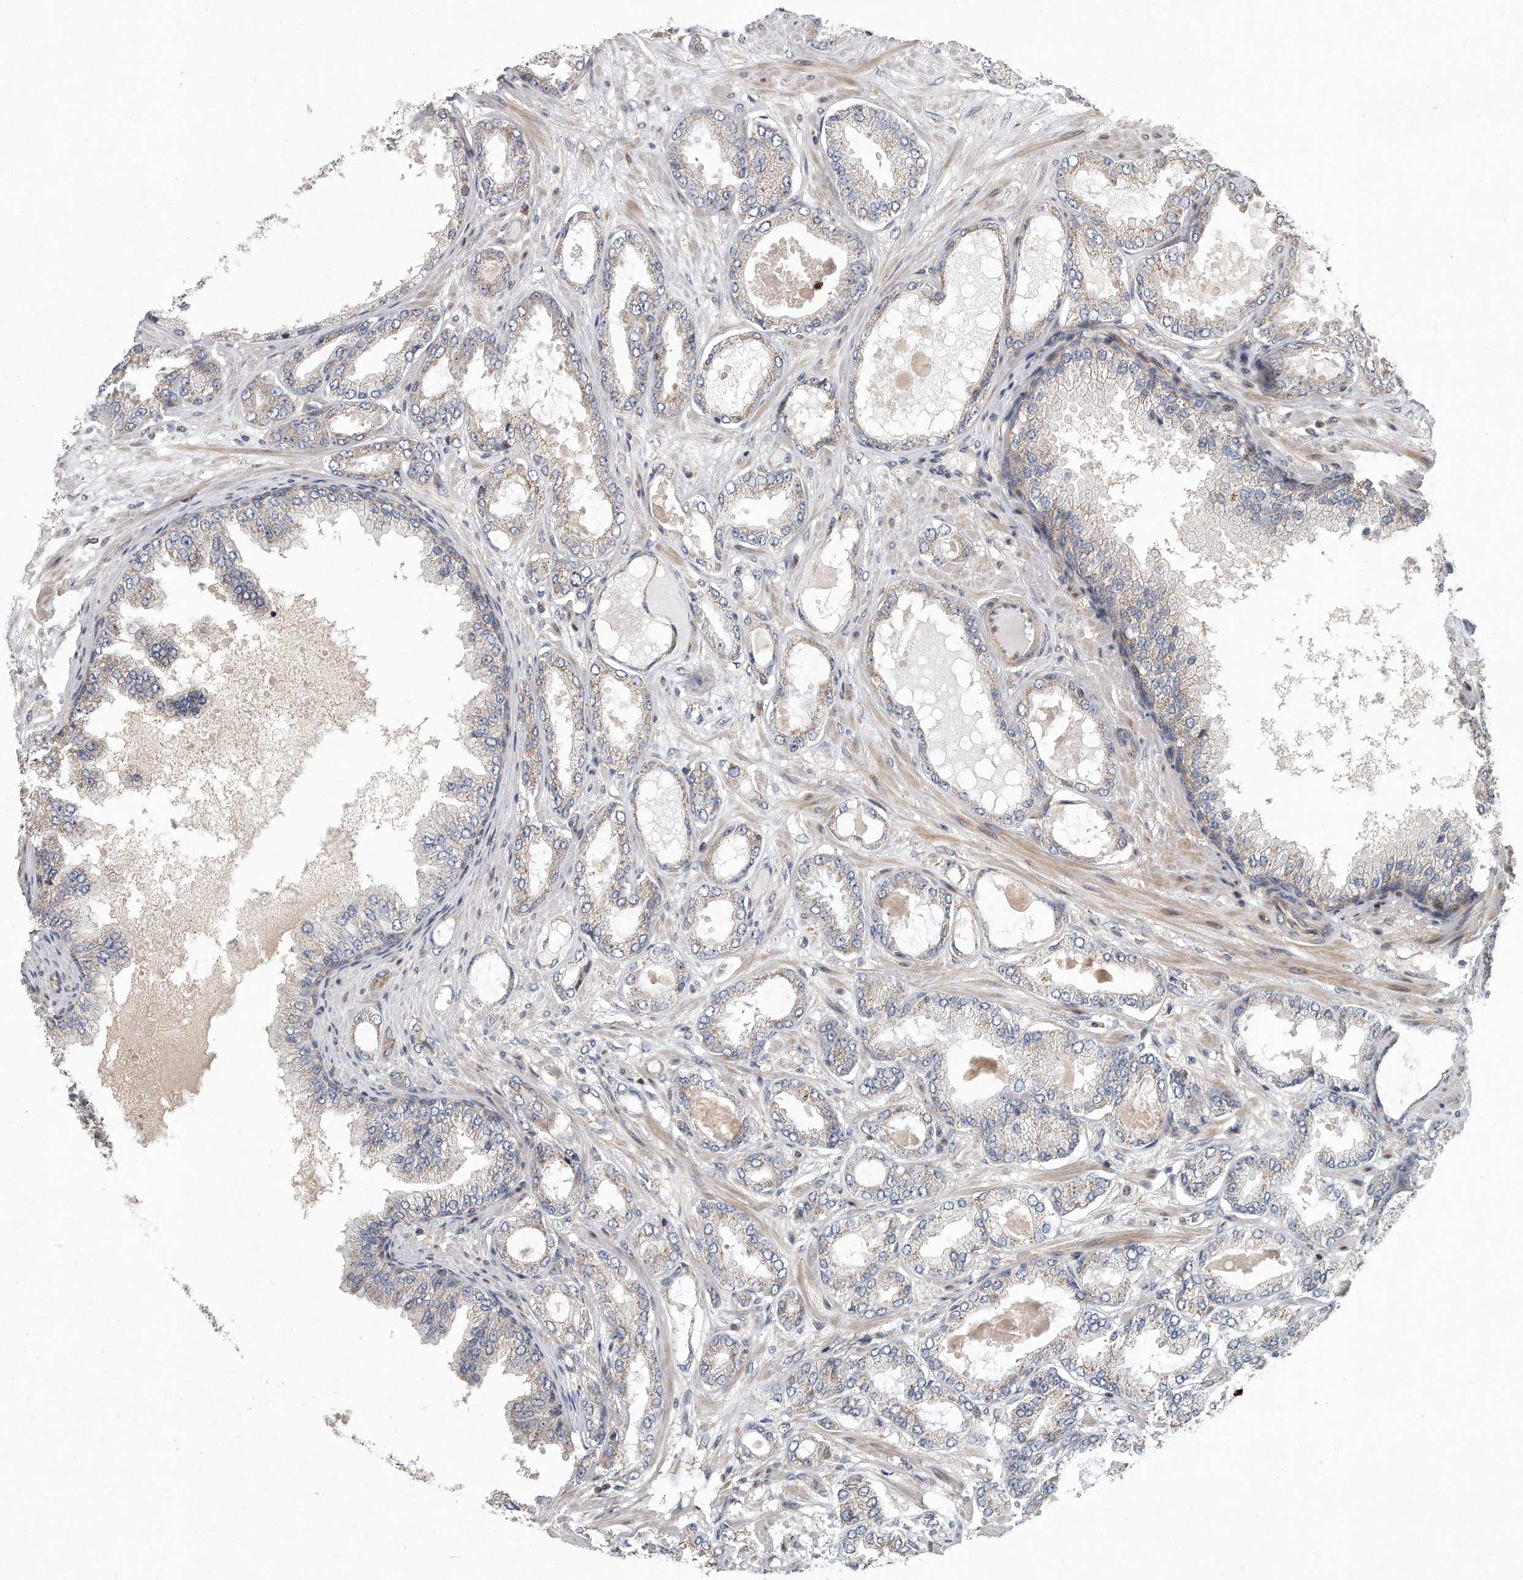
{"staining": {"intensity": "weak", "quantity": "<25%", "location": "cytoplasmic/membranous"}, "tissue": "prostate cancer", "cell_type": "Tumor cells", "image_type": "cancer", "snomed": [{"axis": "morphology", "description": "Adenocarcinoma, Low grade"}, {"axis": "topography", "description": "Prostate"}], "caption": "IHC histopathology image of adenocarcinoma (low-grade) (prostate) stained for a protein (brown), which shows no positivity in tumor cells.", "gene": "PCDH8", "patient": {"sex": "male", "age": 63}}